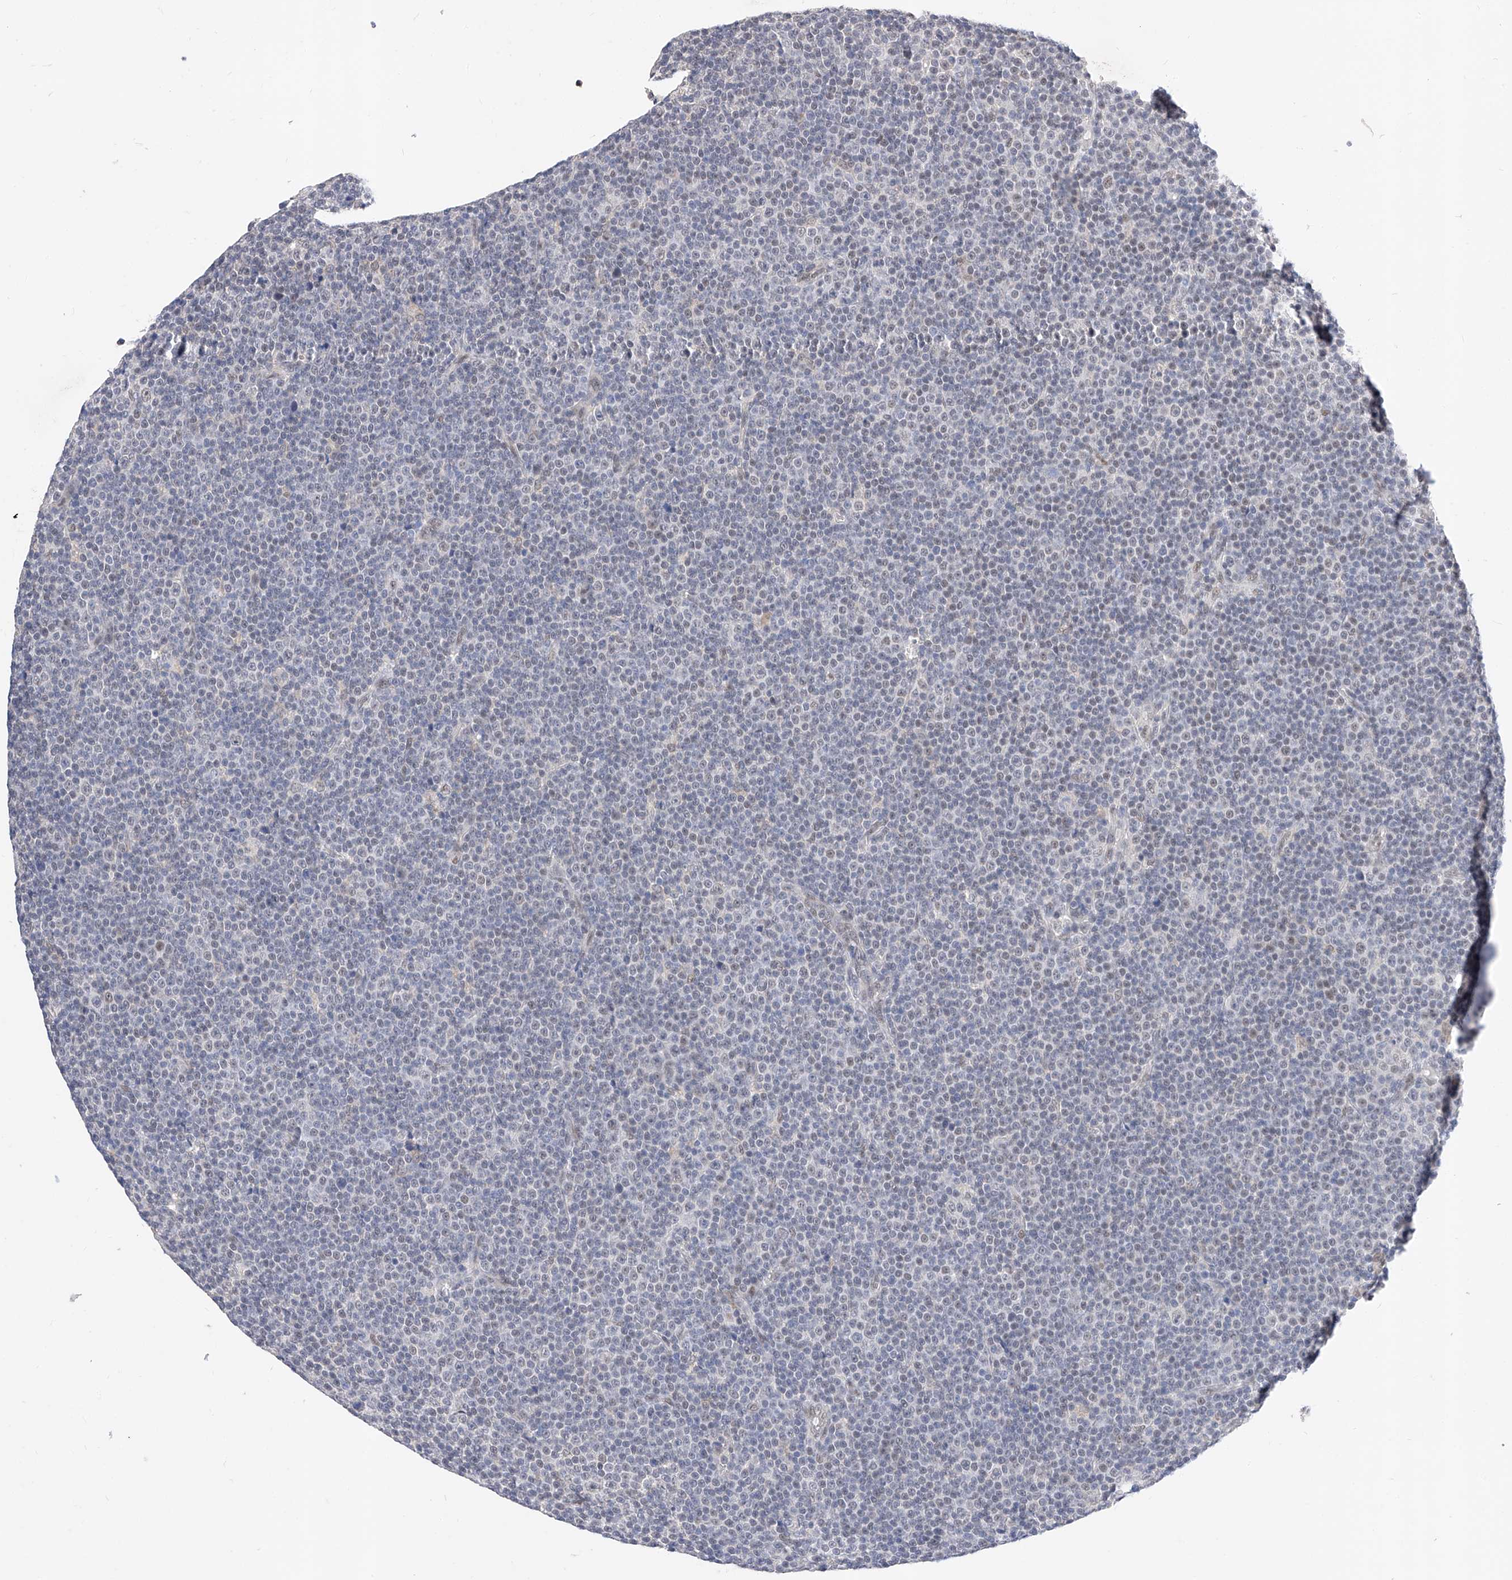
{"staining": {"intensity": "negative", "quantity": "none", "location": "none"}, "tissue": "lymphoma", "cell_type": "Tumor cells", "image_type": "cancer", "snomed": [{"axis": "morphology", "description": "Malignant lymphoma, non-Hodgkin's type, Low grade"}, {"axis": "topography", "description": "Lymph node"}], "caption": "DAB (3,3'-diaminobenzidine) immunohistochemical staining of human lymphoma displays no significant expression in tumor cells.", "gene": "KCNJ1", "patient": {"sex": "female", "age": 67}}